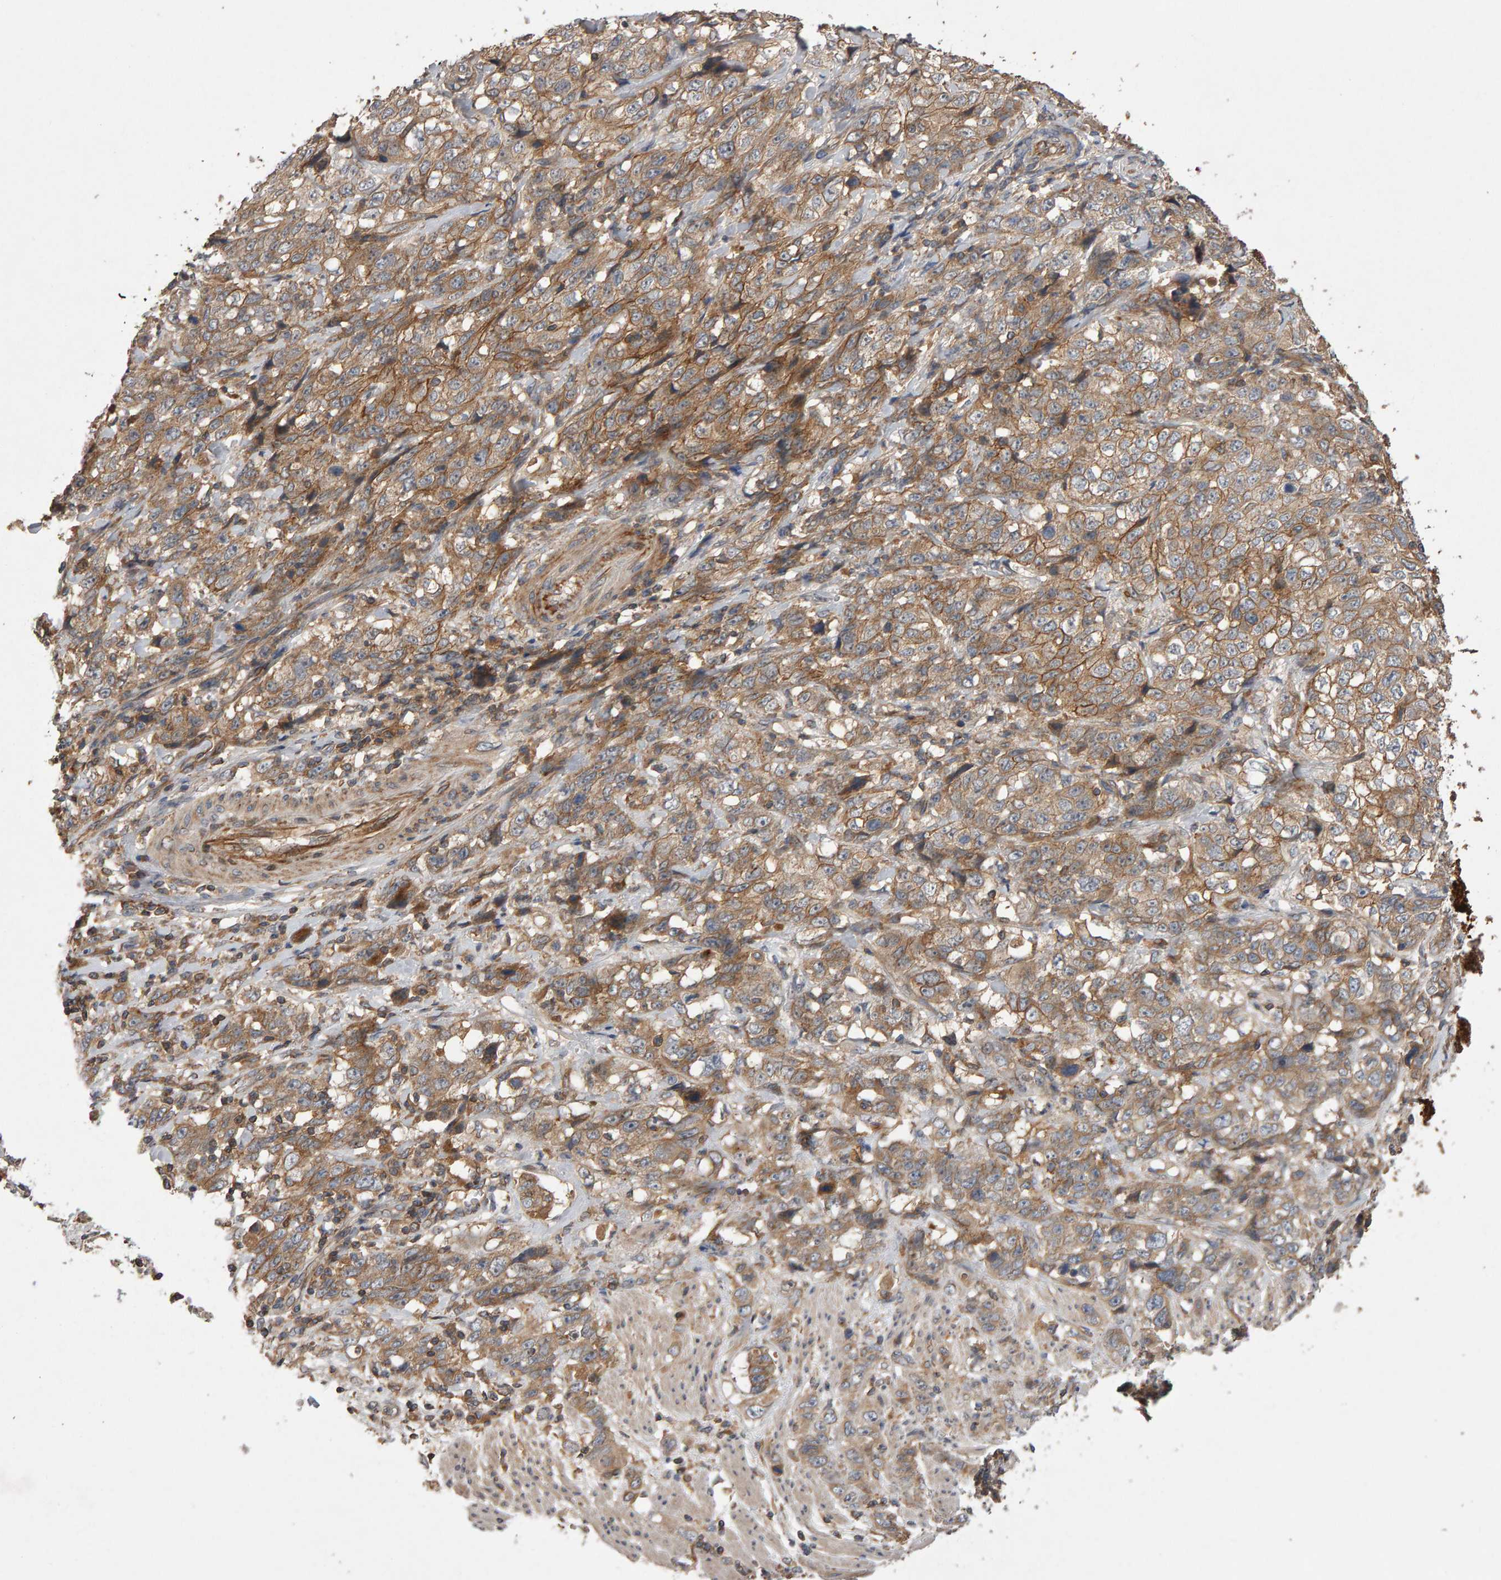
{"staining": {"intensity": "weak", "quantity": ">75%", "location": "cytoplasmic/membranous"}, "tissue": "stomach cancer", "cell_type": "Tumor cells", "image_type": "cancer", "snomed": [{"axis": "morphology", "description": "Adenocarcinoma, NOS"}, {"axis": "topography", "description": "Stomach"}], "caption": "The image displays immunohistochemical staining of stomach cancer (adenocarcinoma). There is weak cytoplasmic/membranous expression is present in approximately >75% of tumor cells.", "gene": "PGS1", "patient": {"sex": "male", "age": 48}}